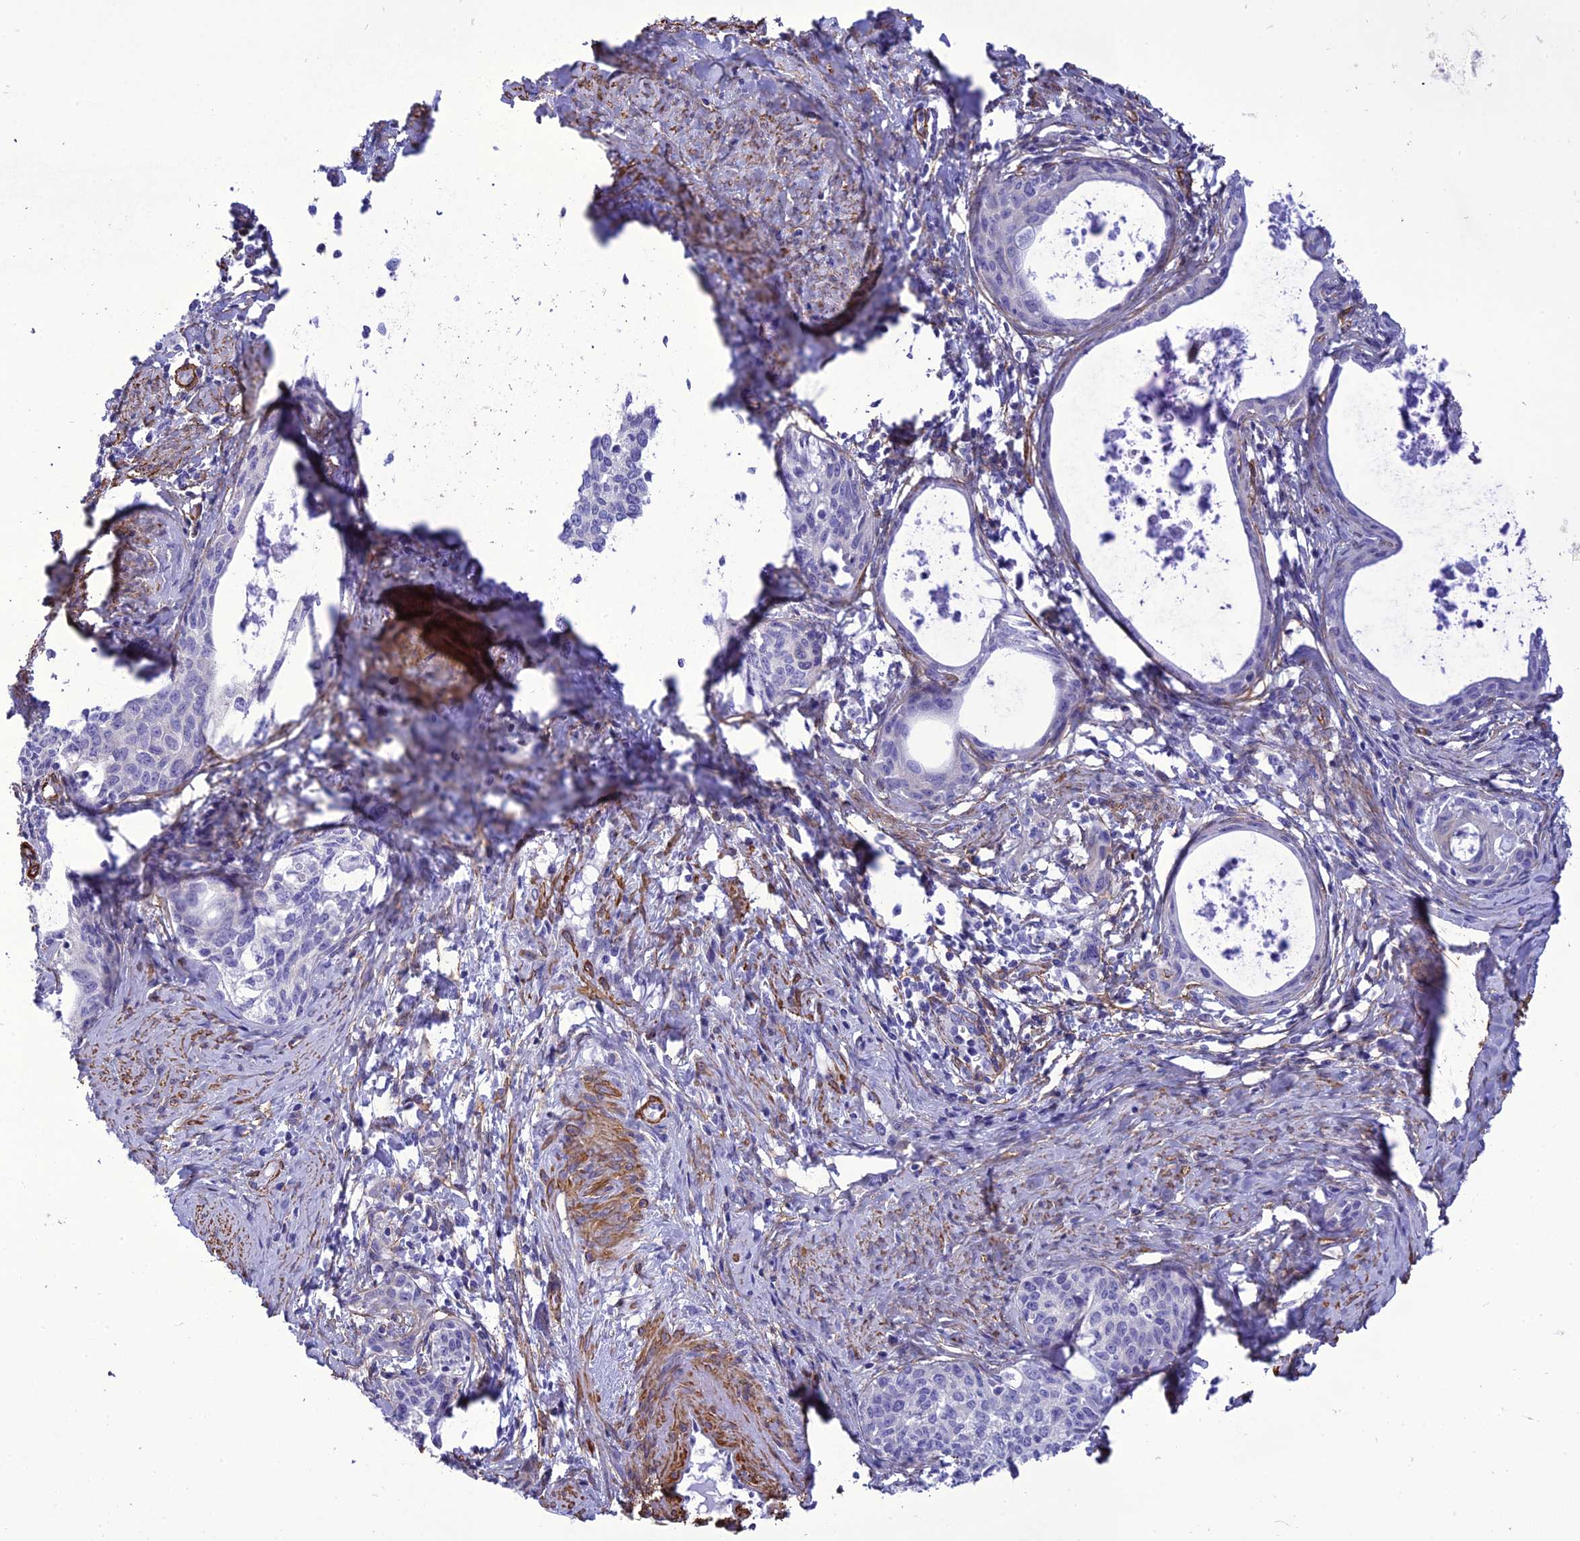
{"staining": {"intensity": "negative", "quantity": "none", "location": "none"}, "tissue": "cervical cancer", "cell_type": "Tumor cells", "image_type": "cancer", "snomed": [{"axis": "morphology", "description": "Squamous cell carcinoma, NOS"}, {"axis": "topography", "description": "Cervix"}], "caption": "Cervical cancer stained for a protein using immunohistochemistry reveals no staining tumor cells.", "gene": "NKD1", "patient": {"sex": "female", "age": 52}}